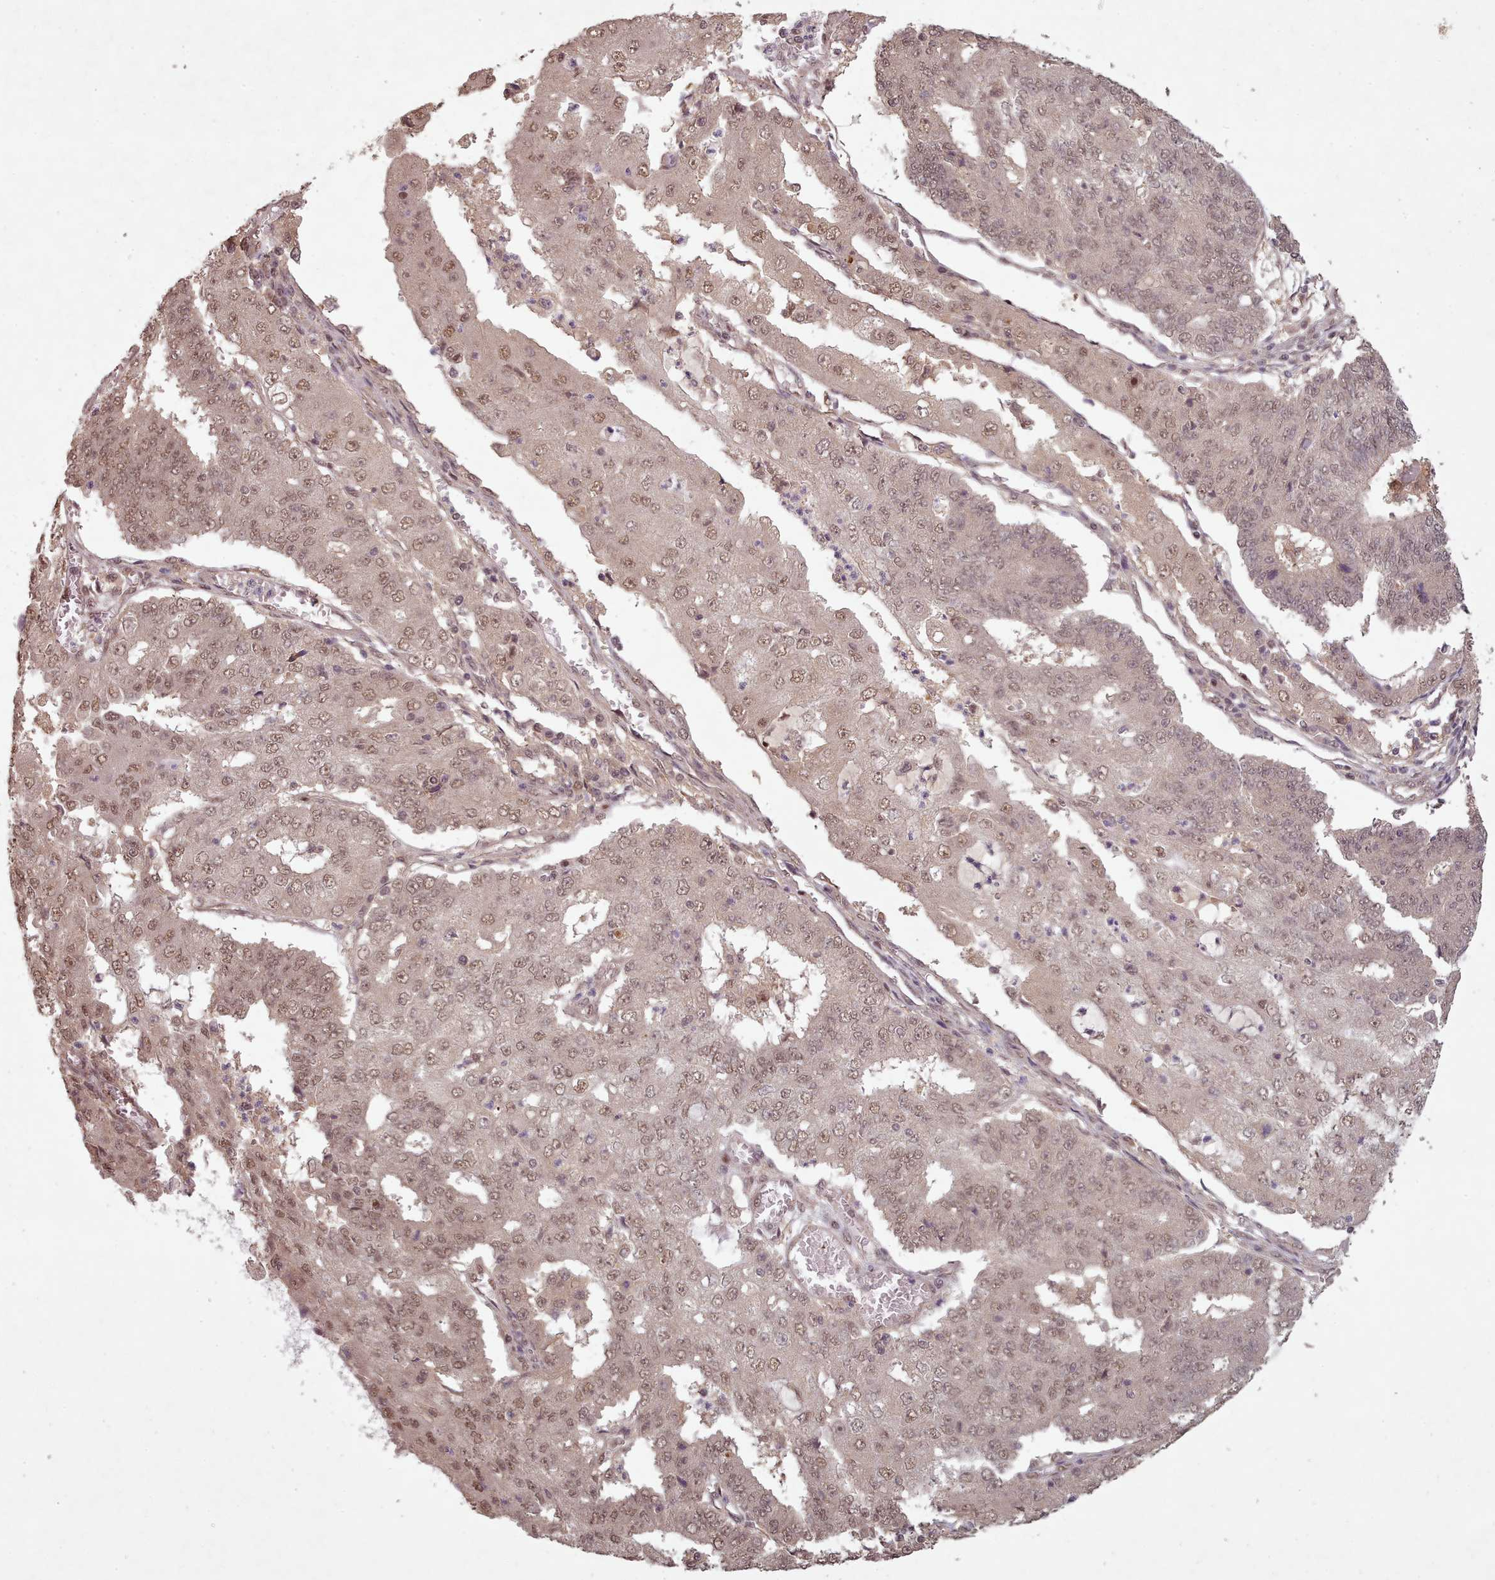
{"staining": {"intensity": "moderate", "quantity": "25%-75%", "location": "nuclear"}, "tissue": "endometrial cancer", "cell_type": "Tumor cells", "image_type": "cancer", "snomed": [{"axis": "morphology", "description": "Adenocarcinoma, NOS"}, {"axis": "topography", "description": "Endometrium"}], "caption": "Immunohistochemical staining of human endometrial cancer exhibits medium levels of moderate nuclear staining in about 25%-75% of tumor cells. The staining was performed using DAB to visualize the protein expression in brown, while the nuclei were stained in blue with hematoxylin (Magnification: 20x).", "gene": "CDC6", "patient": {"sex": "female", "age": 56}}